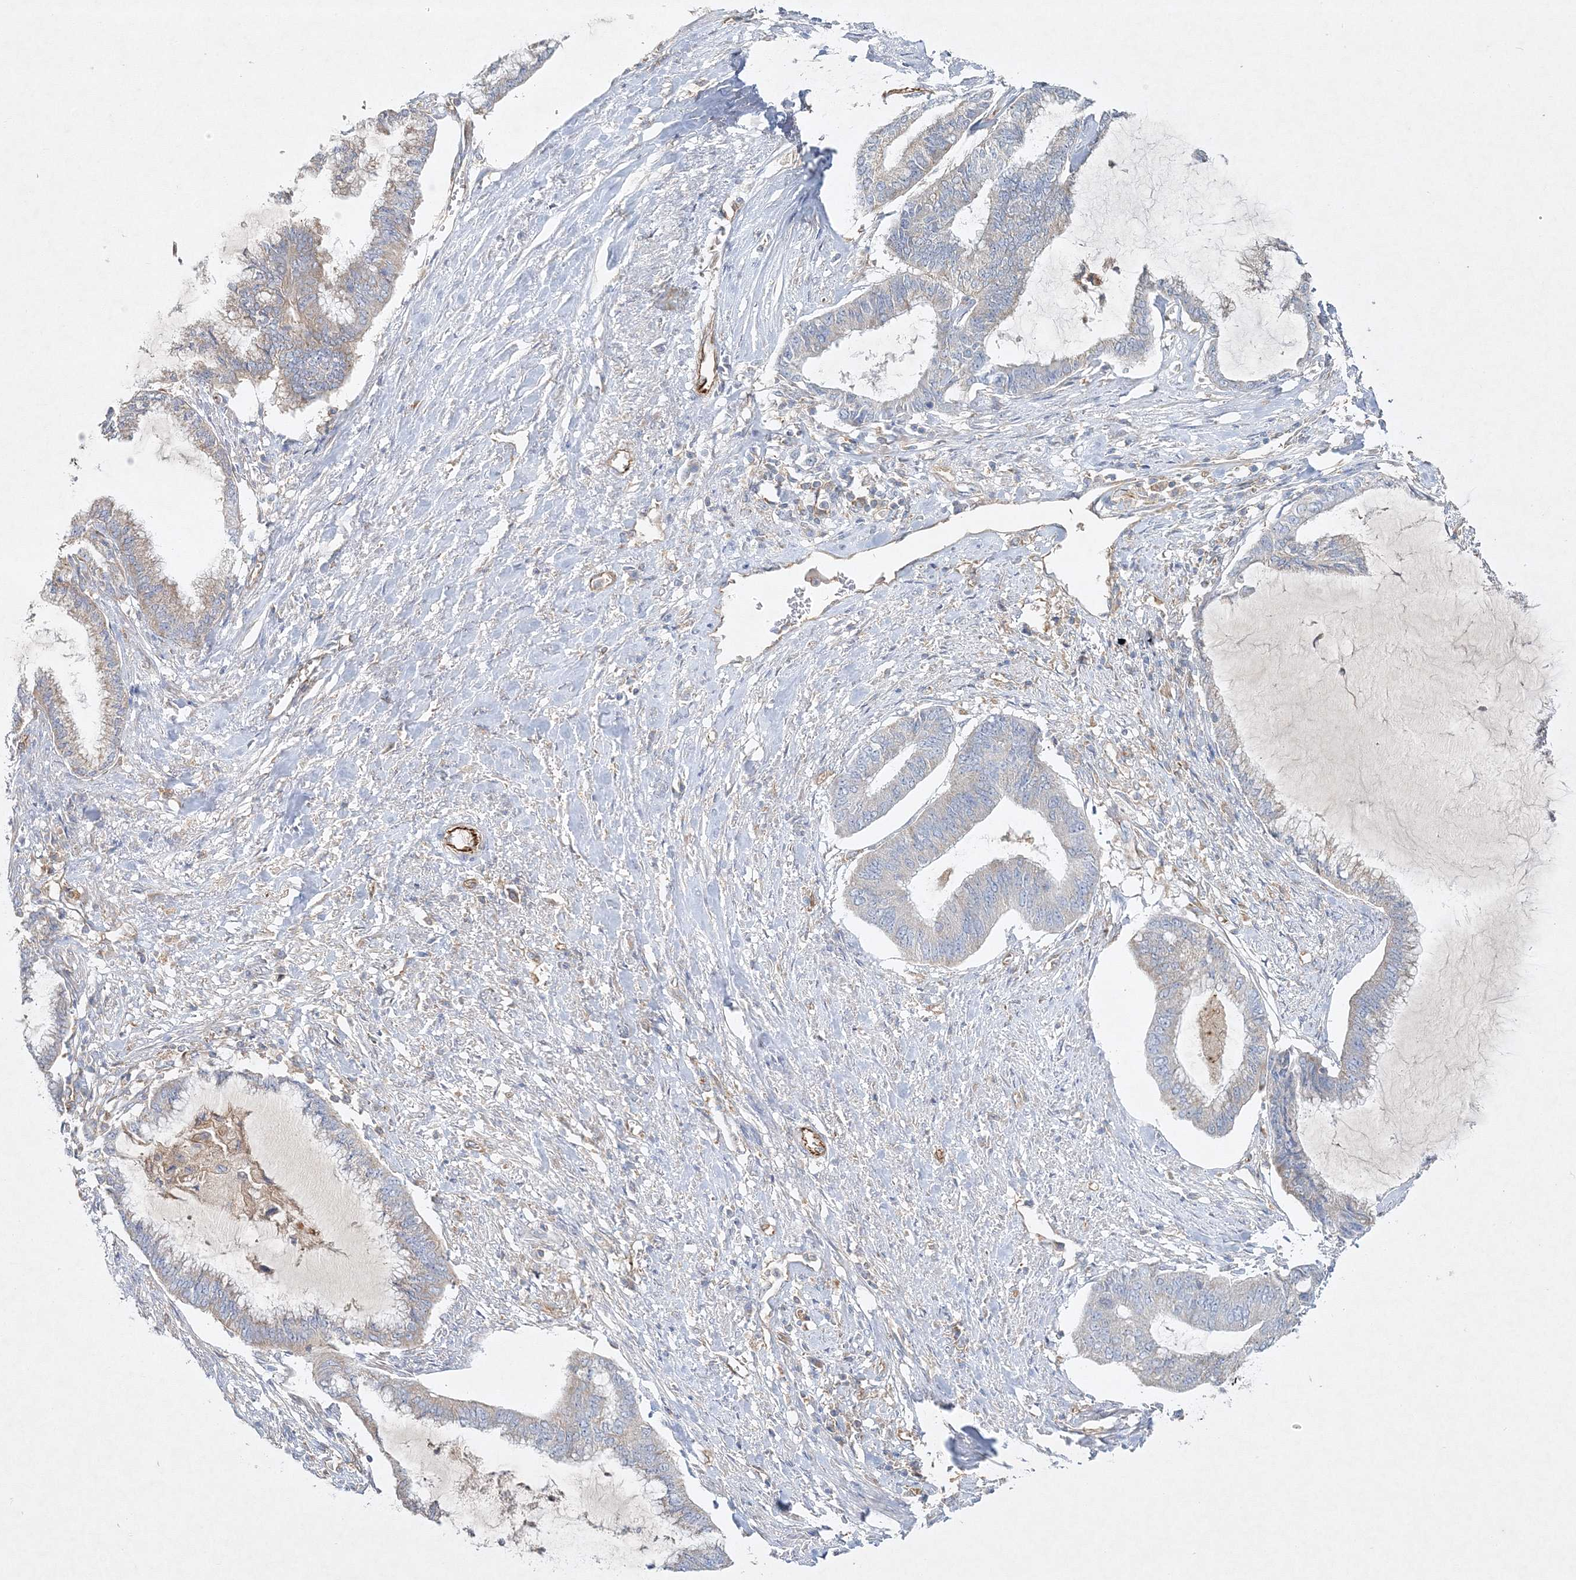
{"staining": {"intensity": "weak", "quantity": "<25%", "location": "cytoplasmic/membranous"}, "tissue": "endometrial cancer", "cell_type": "Tumor cells", "image_type": "cancer", "snomed": [{"axis": "morphology", "description": "Adenocarcinoma, NOS"}, {"axis": "topography", "description": "Endometrium"}], "caption": "IHC histopathology image of neoplastic tissue: endometrial cancer (adenocarcinoma) stained with DAB (3,3'-diaminobenzidine) reveals no significant protein positivity in tumor cells.", "gene": "WDR37", "patient": {"sex": "female", "age": 86}}